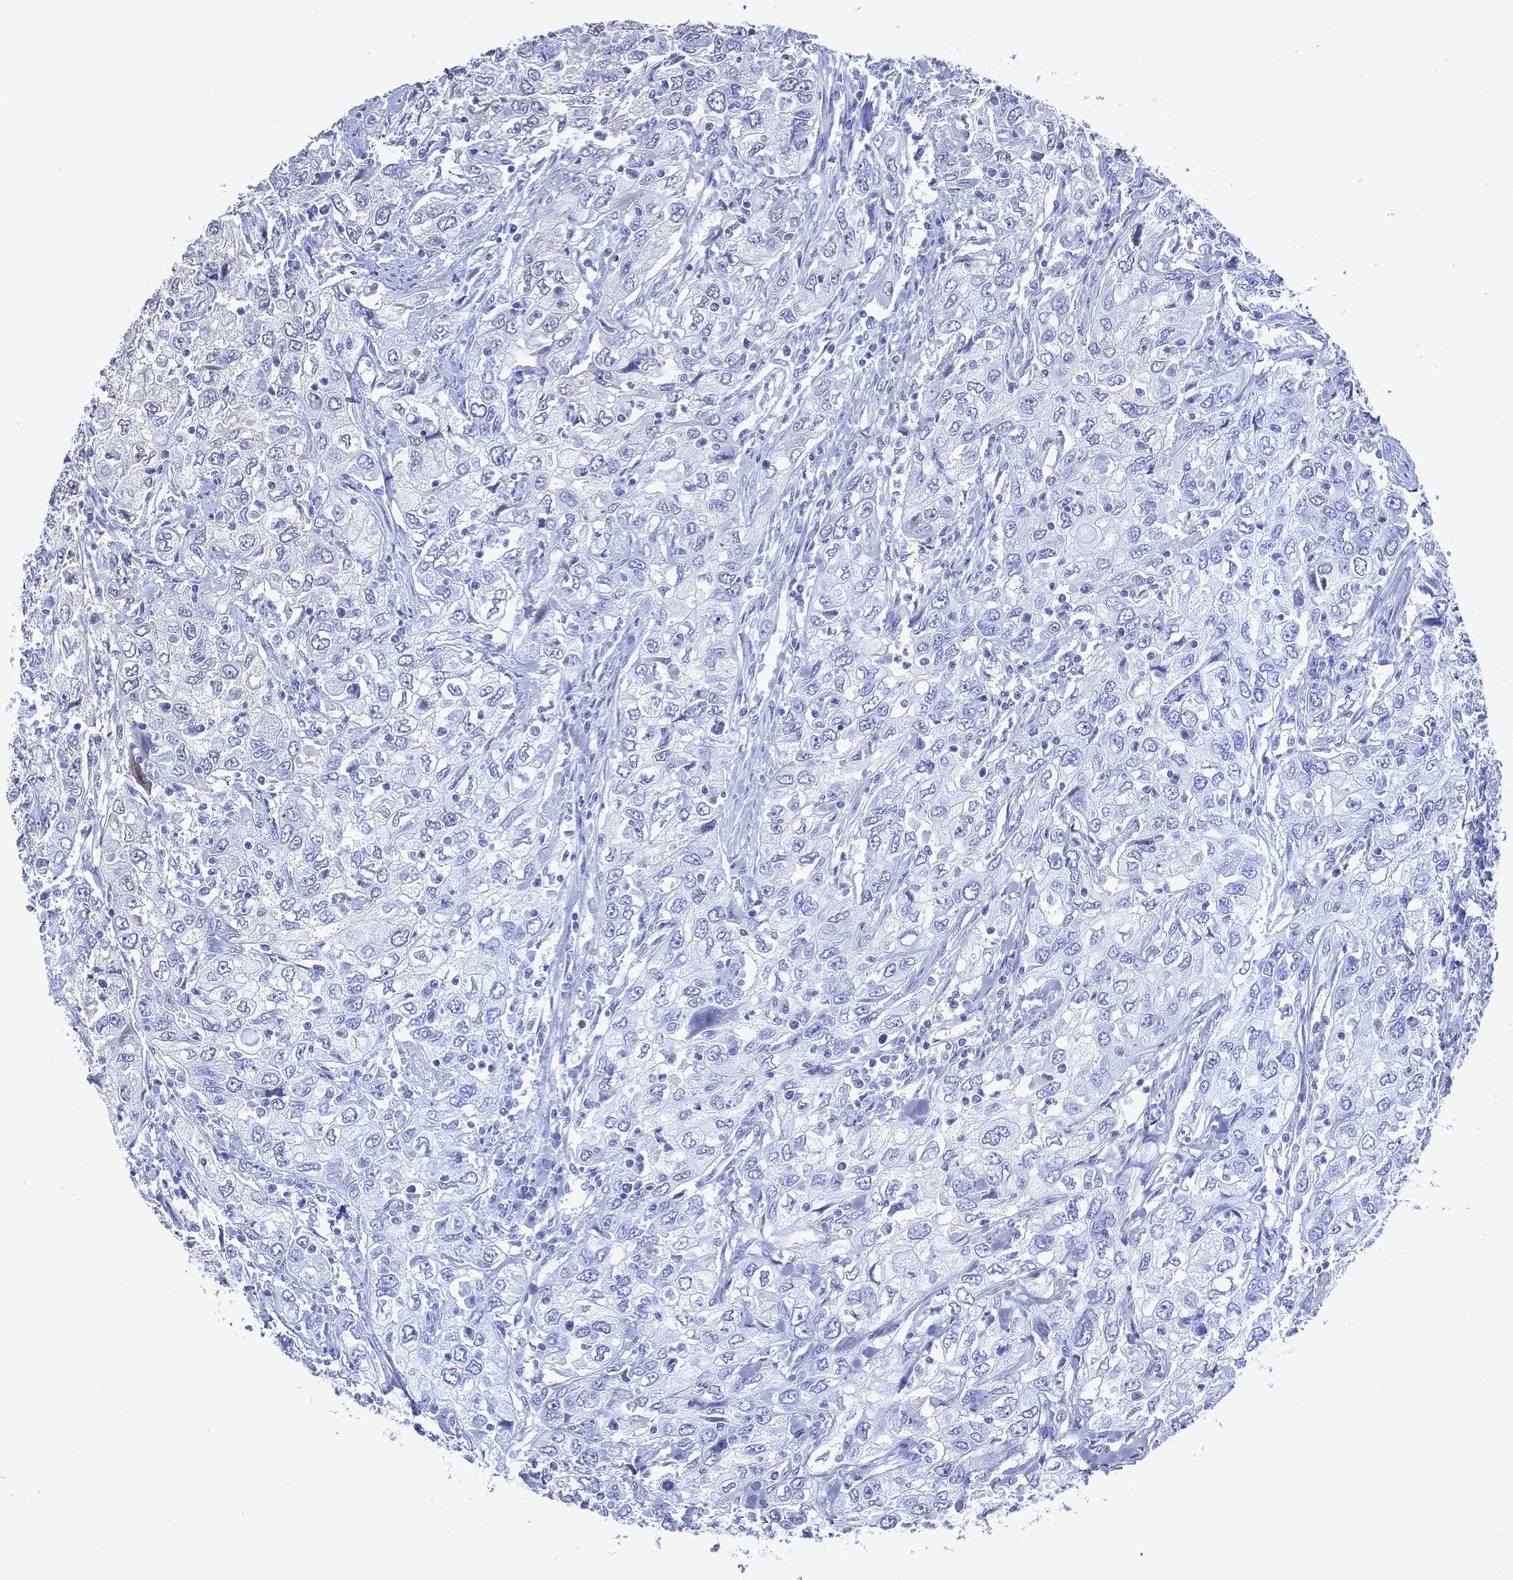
{"staining": {"intensity": "weak", "quantity": "<25%", "location": "cytoplasmic/membranous"}, "tissue": "urothelial cancer", "cell_type": "Tumor cells", "image_type": "cancer", "snomed": [{"axis": "morphology", "description": "Urothelial carcinoma, High grade"}, {"axis": "topography", "description": "Urinary bladder"}], "caption": "Photomicrograph shows no significant protein expression in tumor cells of urothelial carcinoma (high-grade).", "gene": "MTAP", "patient": {"sex": "male", "age": 76}}